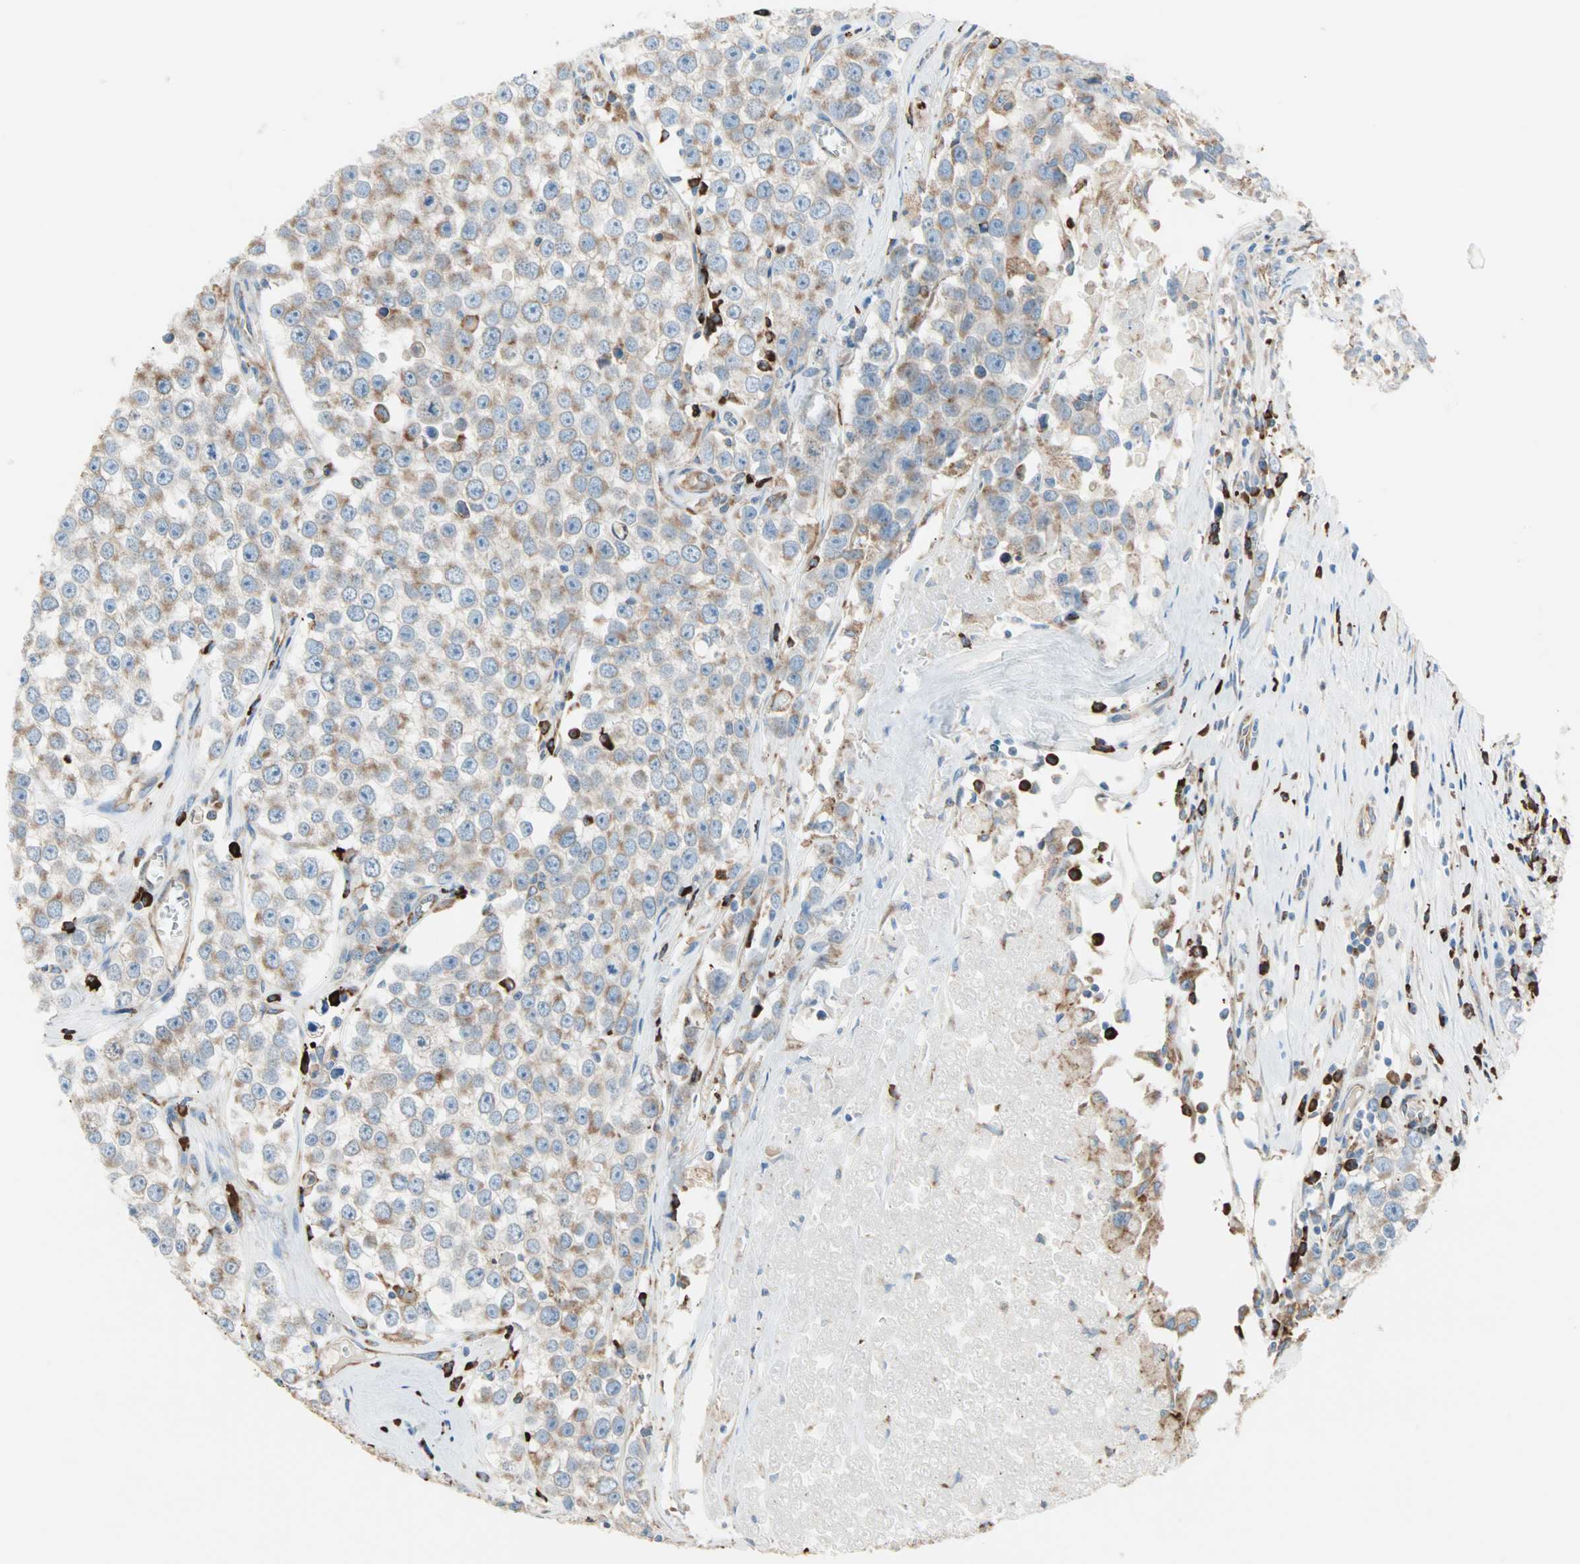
{"staining": {"intensity": "weak", "quantity": ">75%", "location": "cytoplasmic/membranous"}, "tissue": "testis cancer", "cell_type": "Tumor cells", "image_type": "cancer", "snomed": [{"axis": "morphology", "description": "Seminoma, NOS"}, {"axis": "morphology", "description": "Carcinoma, Embryonal, NOS"}, {"axis": "topography", "description": "Testis"}], "caption": "An image showing weak cytoplasmic/membranous staining in approximately >75% of tumor cells in testis seminoma, as visualized by brown immunohistochemical staining.", "gene": "PLCXD1", "patient": {"sex": "male", "age": 52}}